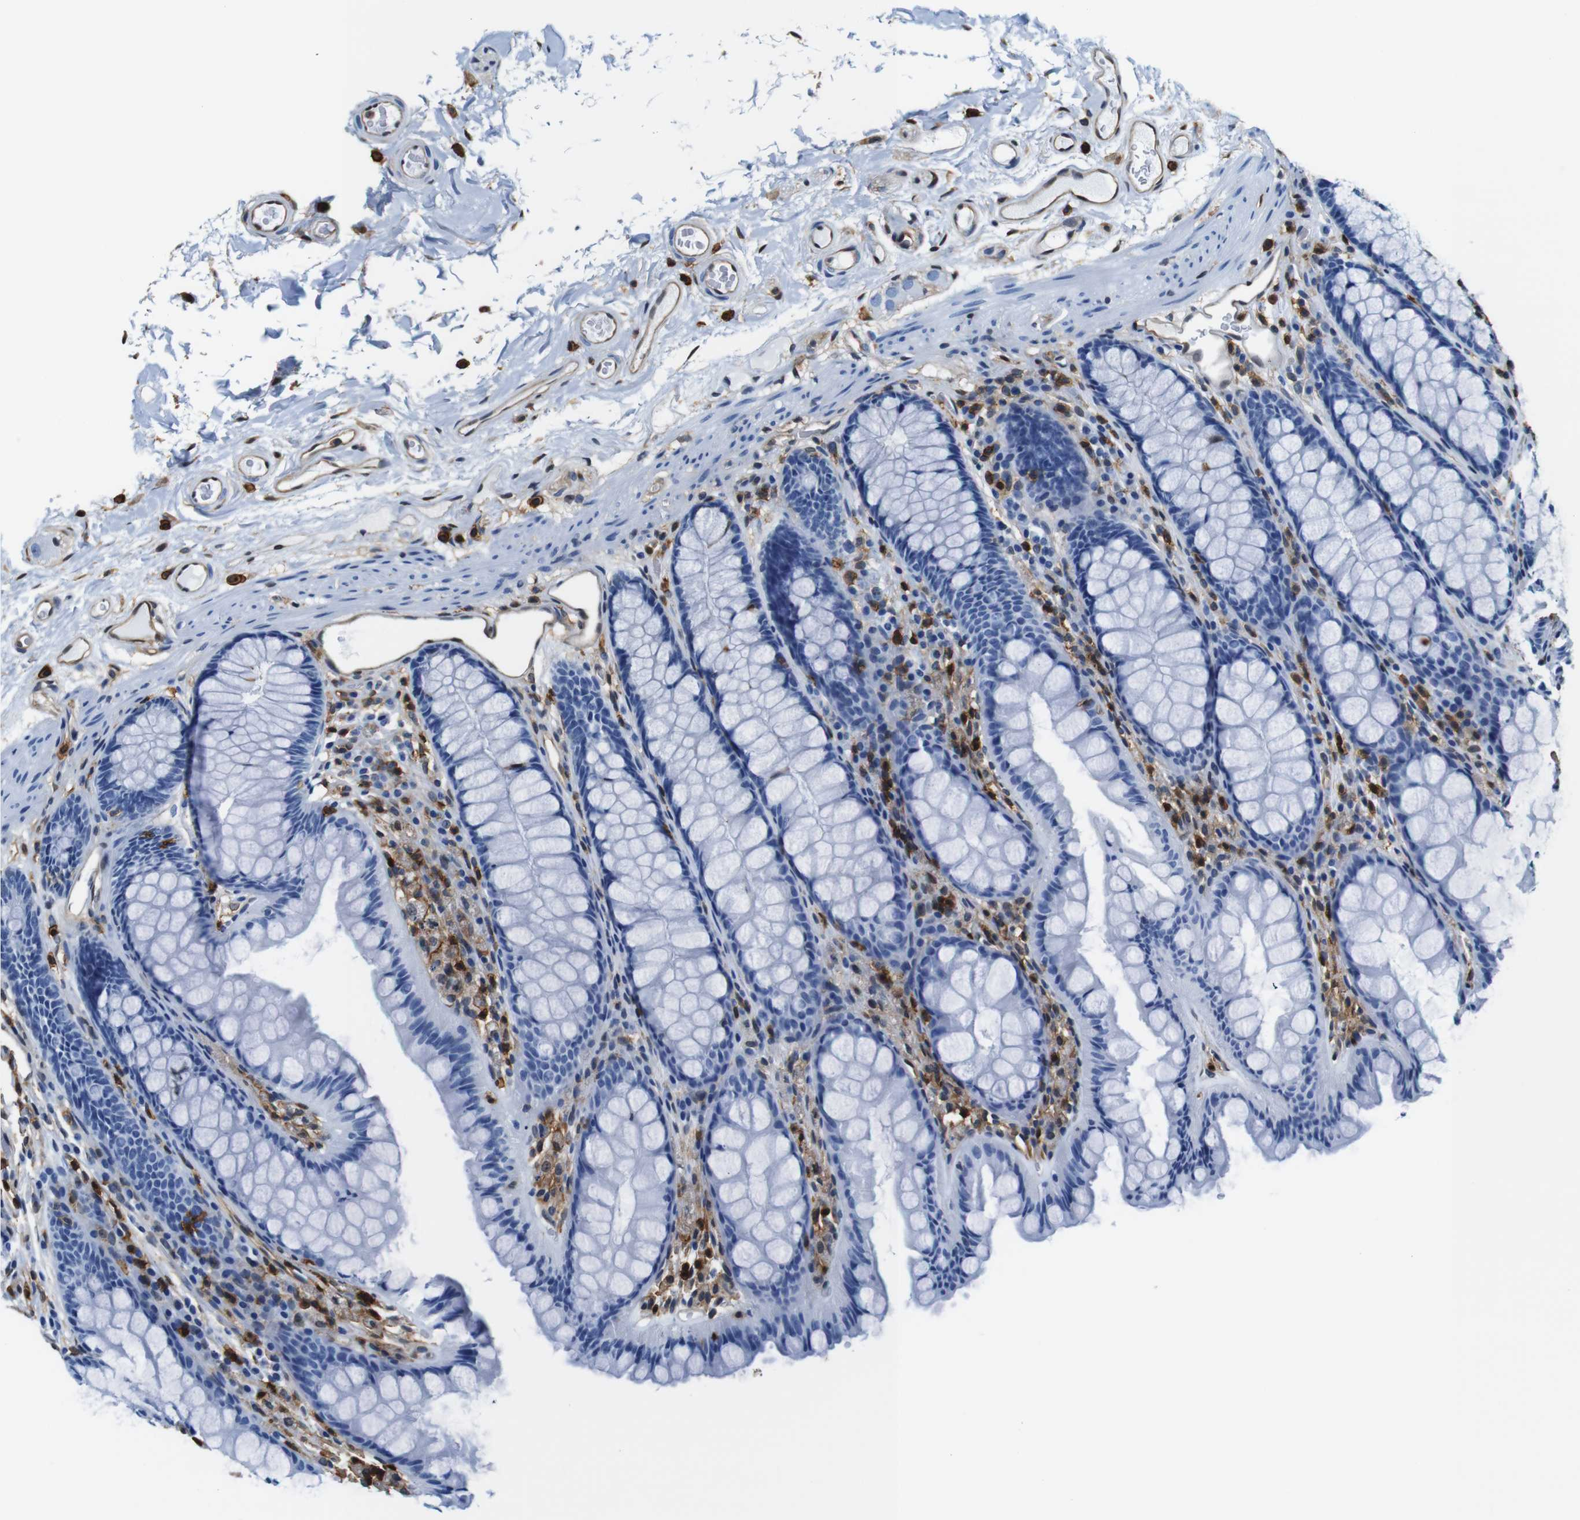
{"staining": {"intensity": "moderate", "quantity": ">75%", "location": "cytoplasmic/membranous,nuclear"}, "tissue": "colon", "cell_type": "Endothelial cells", "image_type": "normal", "snomed": [{"axis": "morphology", "description": "Normal tissue, NOS"}, {"axis": "topography", "description": "Colon"}], "caption": "An immunohistochemistry (IHC) histopathology image of unremarkable tissue is shown. Protein staining in brown labels moderate cytoplasmic/membranous,nuclear positivity in colon within endothelial cells. (DAB (3,3'-diaminobenzidine) IHC, brown staining for protein, blue staining for nuclei).", "gene": "ANXA1", "patient": {"sex": "female", "age": 55}}